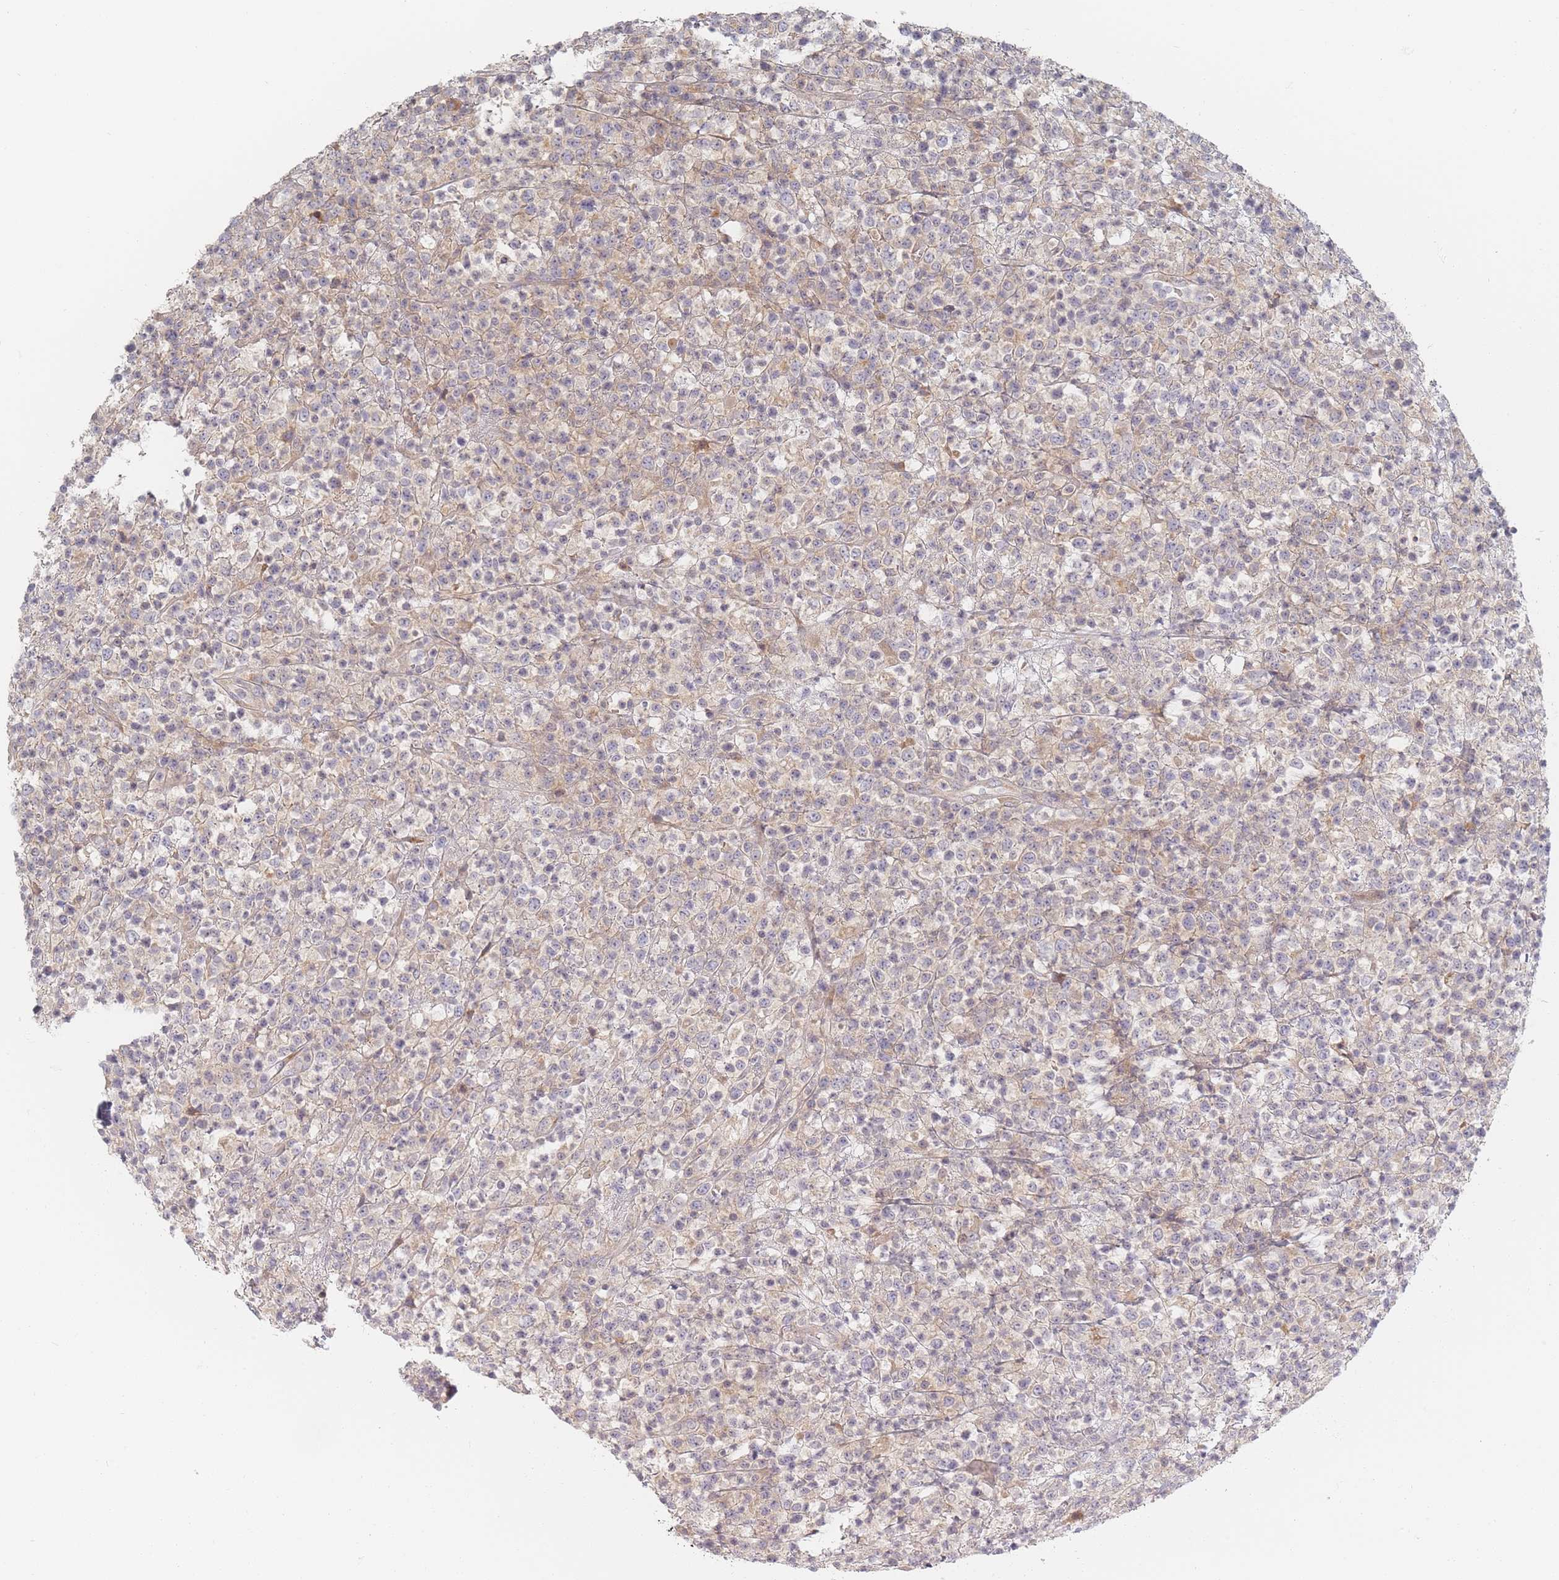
{"staining": {"intensity": "negative", "quantity": "none", "location": "none"}, "tissue": "lymphoma", "cell_type": "Tumor cells", "image_type": "cancer", "snomed": [{"axis": "morphology", "description": "Malignant lymphoma, non-Hodgkin's type, High grade"}, {"axis": "topography", "description": "Colon"}], "caption": "The photomicrograph reveals no staining of tumor cells in lymphoma.", "gene": "ZKSCAN7", "patient": {"sex": "female", "age": 53}}